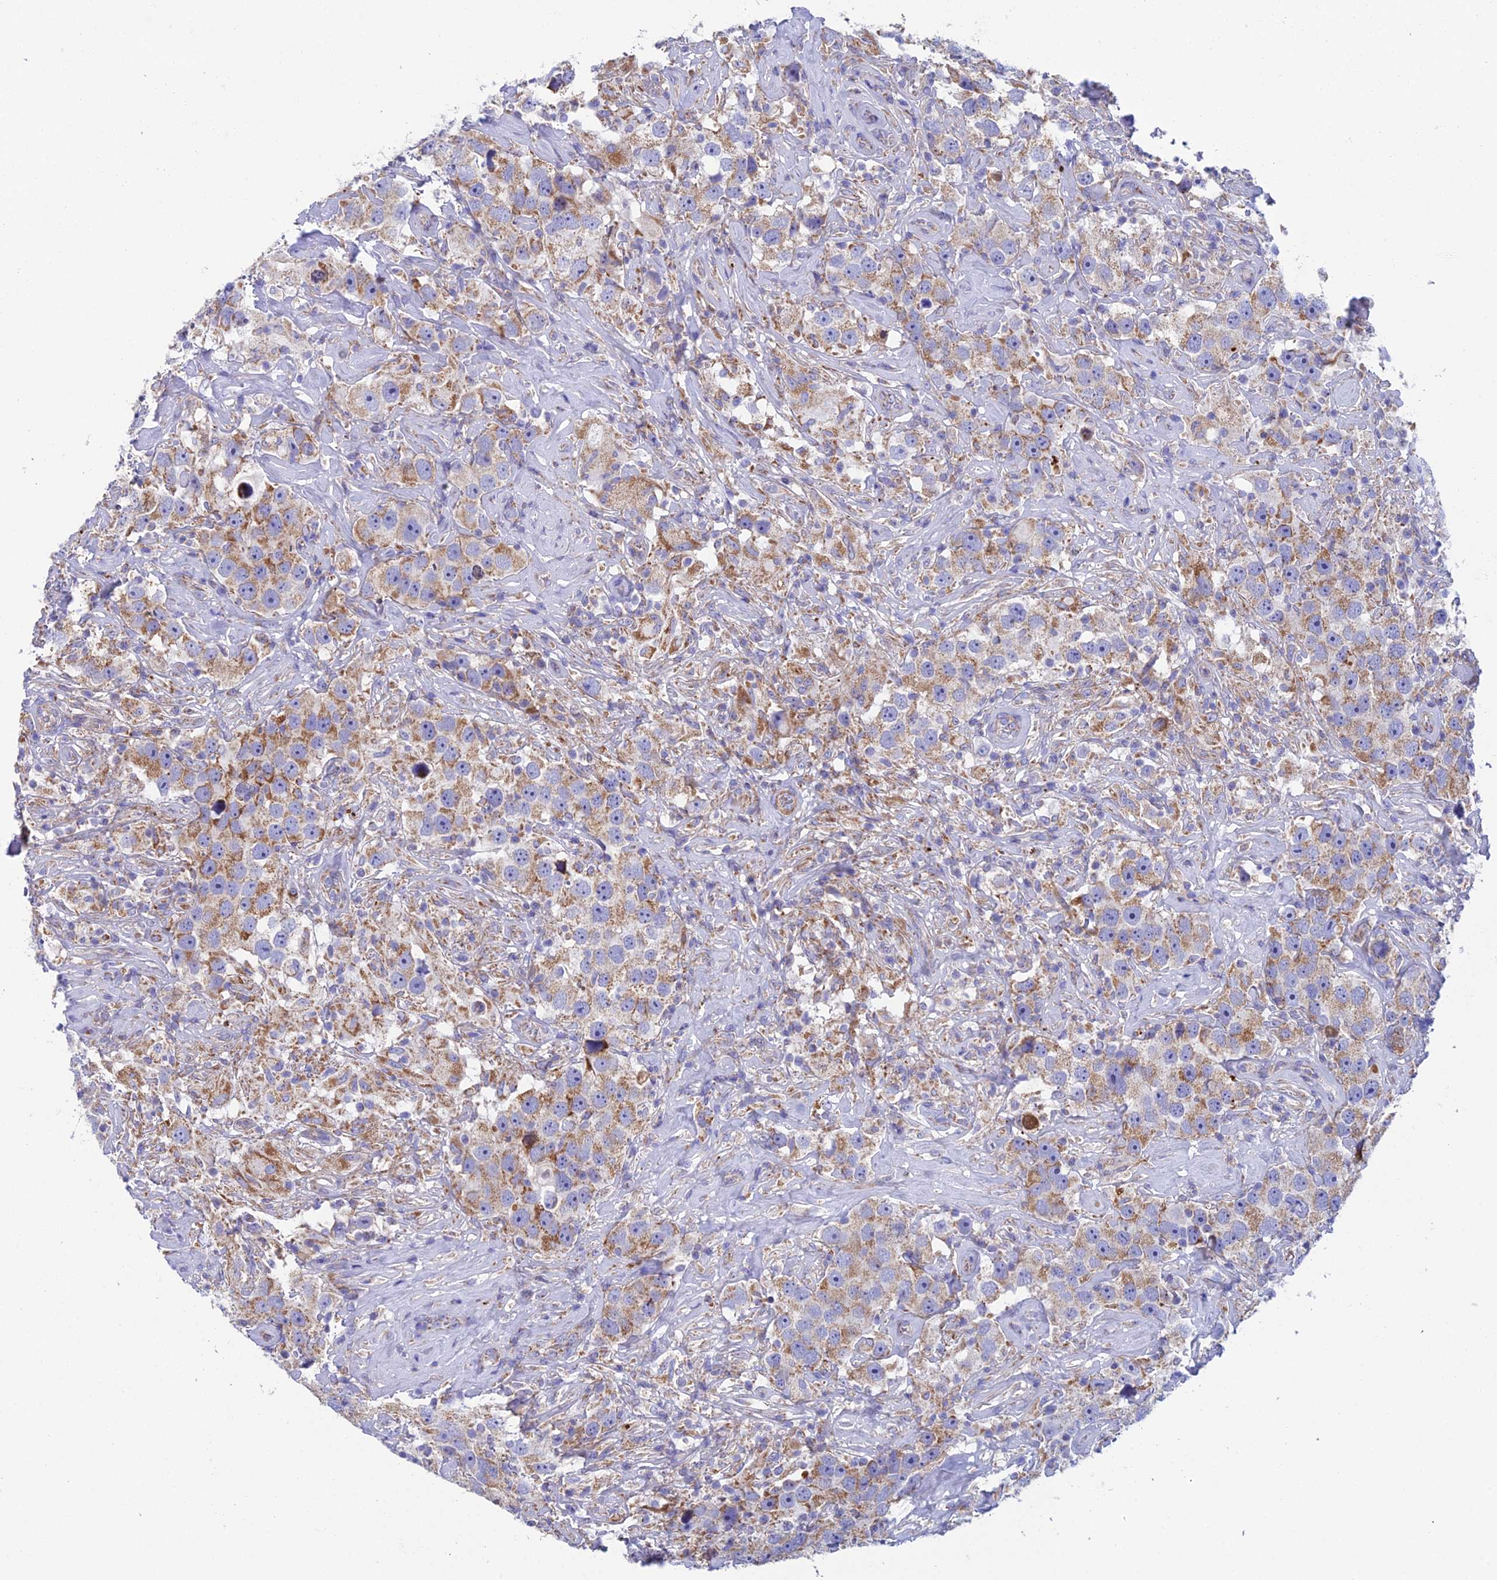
{"staining": {"intensity": "moderate", "quantity": ">75%", "location": "cytoplasmic/membranous"}, "tissue": "testis cancer", "cell_type": "Tumor cells", "image_type": "cancer", "snomed": [{"axis": "morphology", "description": "Seminoma, NOS"}, {"axis": "topography", "description": "Testis"}], "caption": "DAB immunohistochemical staining of testis seminoma shows moderate cytoplasmic/membranous protein positivity in approximately >75% of tumor cells.", "gene": "CSPG4", "patient": {"sex": "male", "age": 49}}